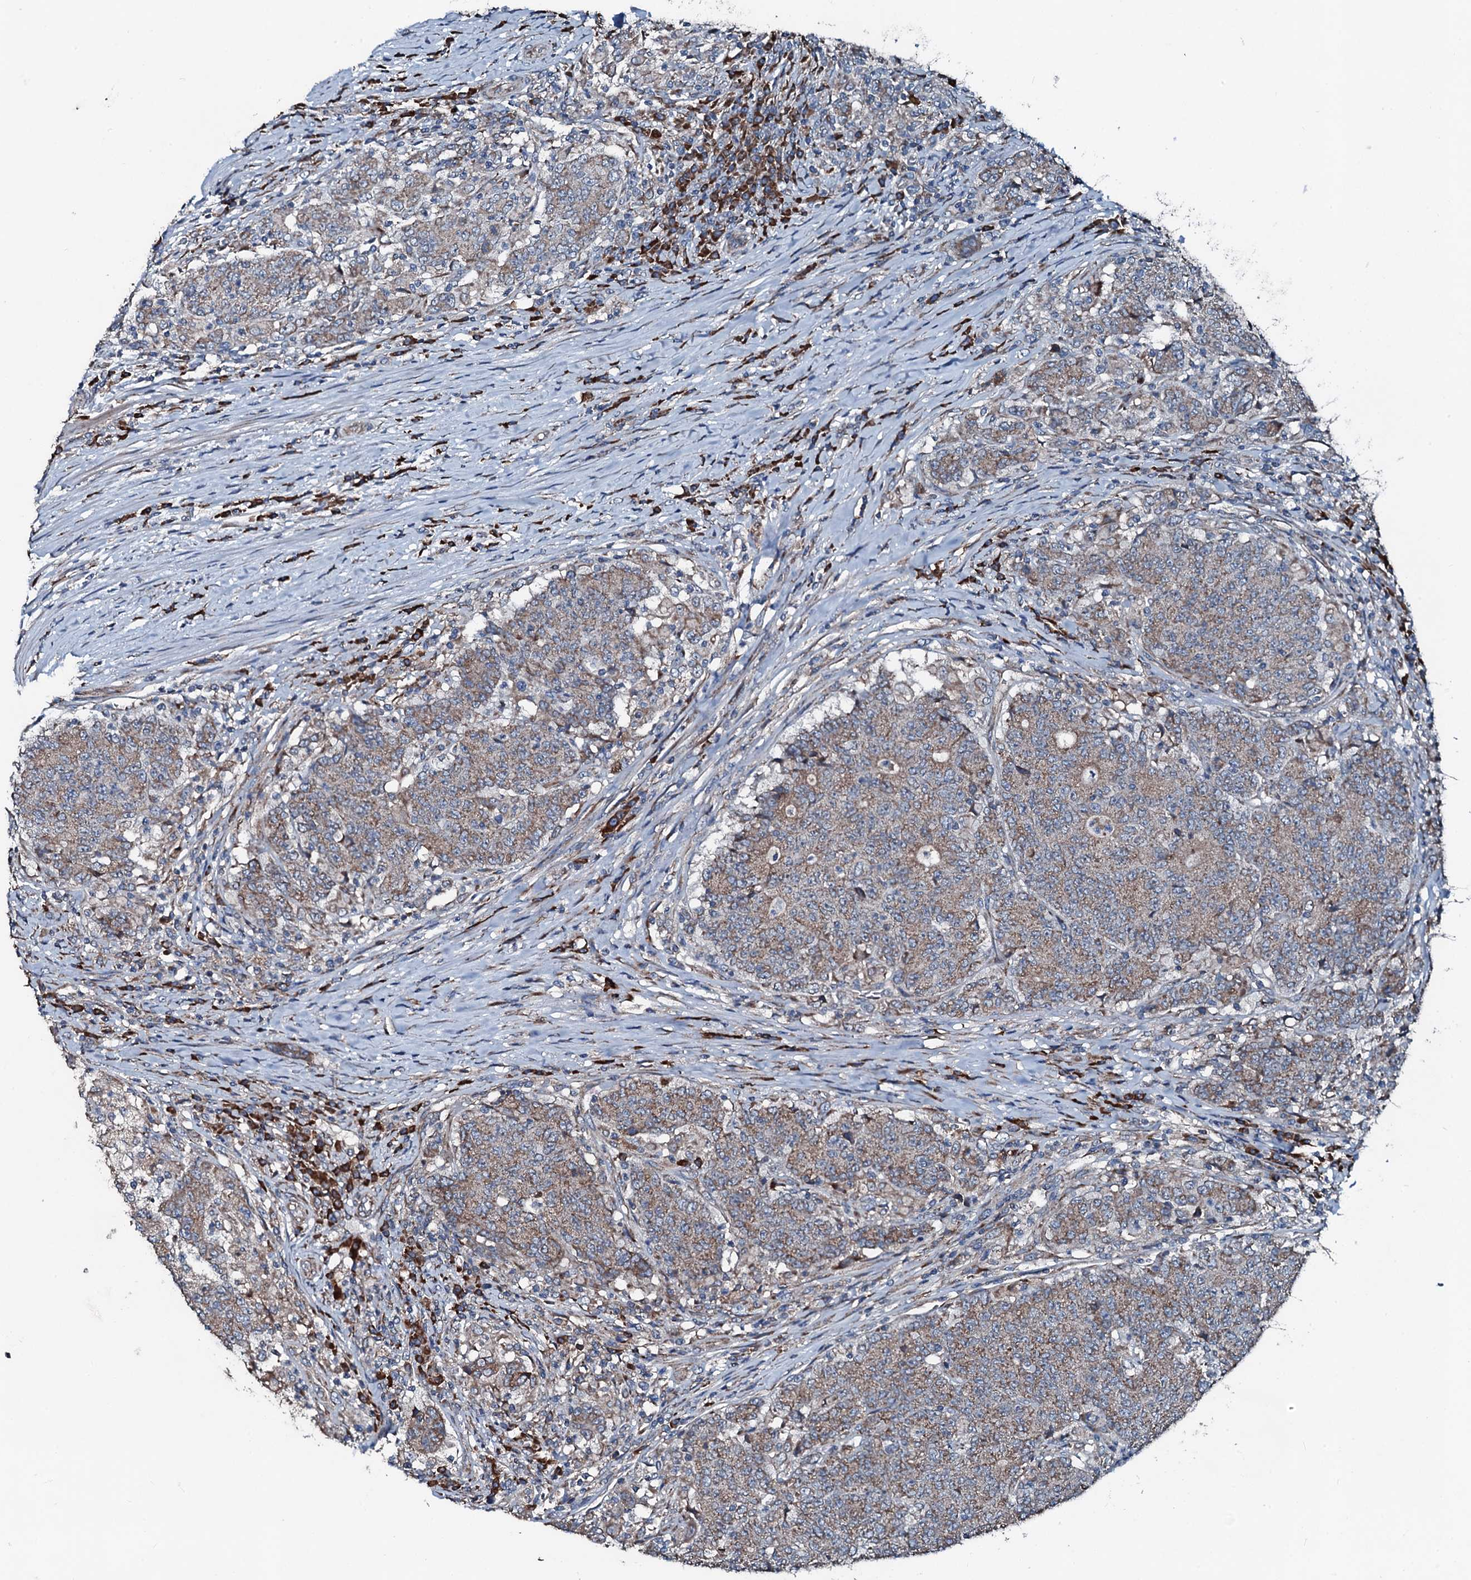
{"staining": {"intensity": "weak", "quantity": ">75%", "location": "cytoplasmic/membranous"}, "tissue": "colorectal cancer", "cell_type": "Tumor cells", "image_type": "cancer", "snomed": [{"axis": "morphology", "description": "Adenocarcinoma, NOS"}, {"axis": "topography", "description": "Colon"}], "caption": "Immunohistochemical staining of human colorectal cancer demonstrates low levels of weak cytoplasmic/membranous protein staining in about >75% of tumor cells.", "gene": "ACSS3", "patient": {"sex": "female", "age": 75}}